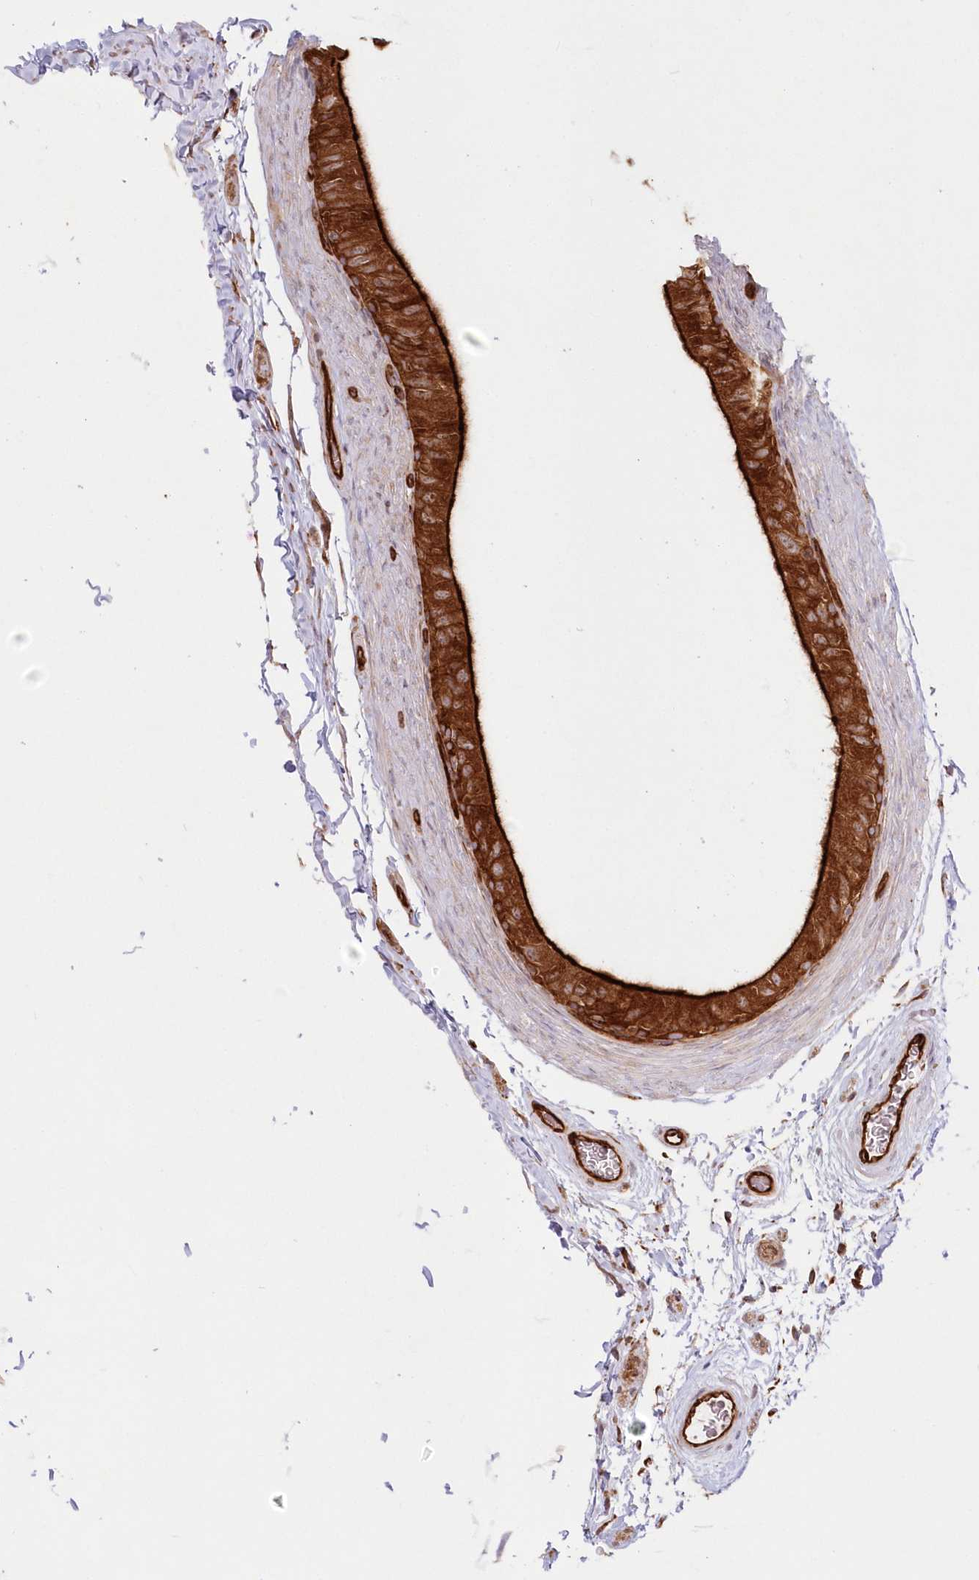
{"staining": {"intensity": "strong", "quantity": ">75%", "location": "cytoplasmic/membranous"}, "tissue": "epididymis", "cell_type": "Glandular cells", "image_type": "normal", "snomed": [{"axis": "morphology", "description": "Normal tissue, NOS"}, {"axis": "topography", "description": "Epididymis"}], "caption": "Strong cytoplasmic/membranous protein expression is identified in approximately >75% of glandular cells in epididymis.", "gene": "AFAP1L2", "patient": {"sex": "male", "age": 49}}